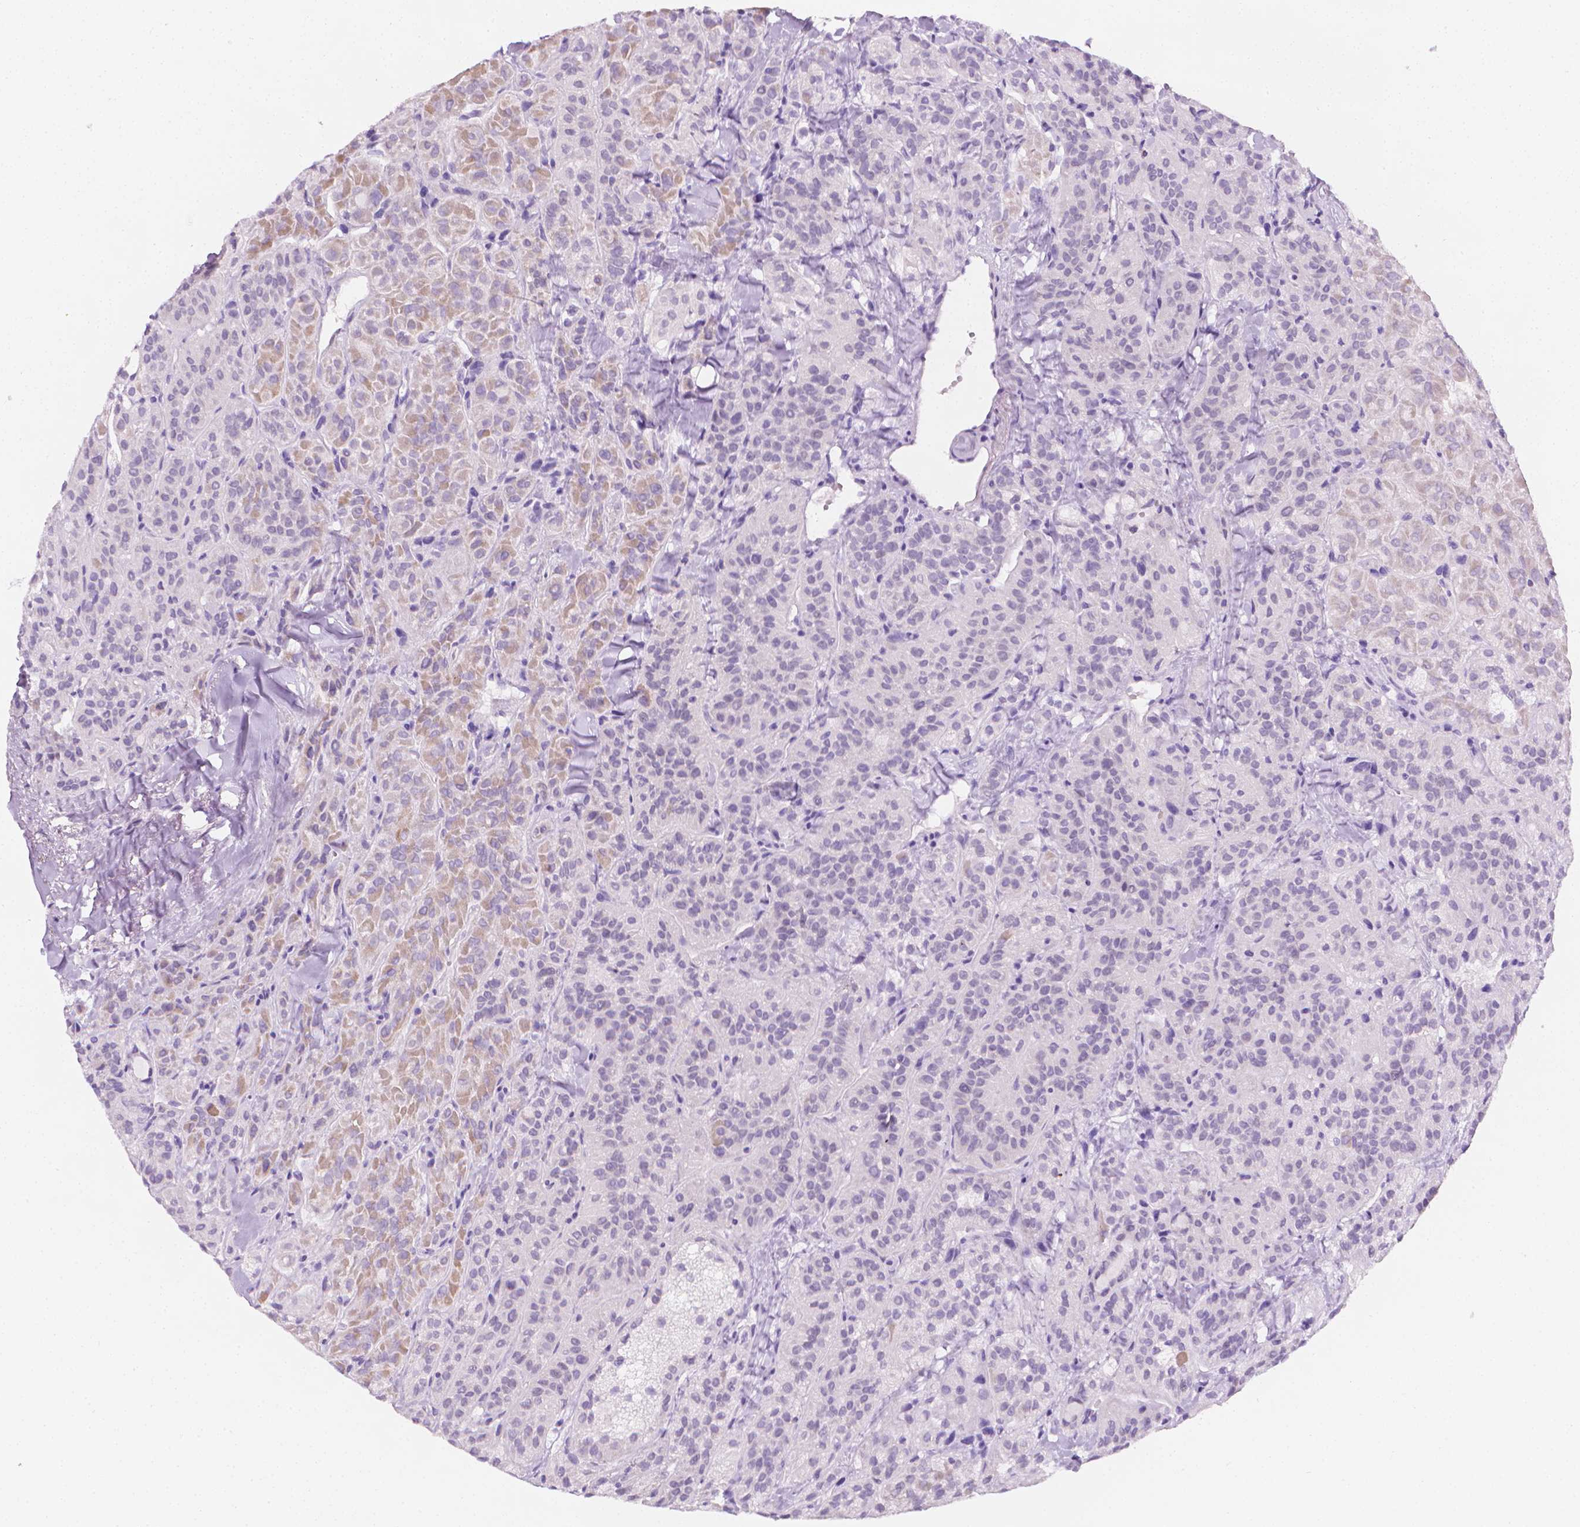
{"staining": {"intensity": "moderate", "quantity": "<25%", "location": "cytoplasmic/membranous"}, "tissue": "thyroid cancer", "cell_type": "Tumor cells", "image_type": "cancer", "snomed": [{"axis": "morphology", "description": "Papillary adenocarcinoma, NOS"}, {"axis": "topography", "description": "Thyroid gland"}], "caption": "The photomicrograph displays a brown stain indicating the presence of a protein in the cytoplasmic/membranous of tumor cells in papillary adenocarcinoma (thyroid). Immunohistochemistry (ihc) stains the protein of interest in brown and the nuclei are stained blue.", "gene": "DCAF8L1", "patient": {"sex": "female", "age": 45}}